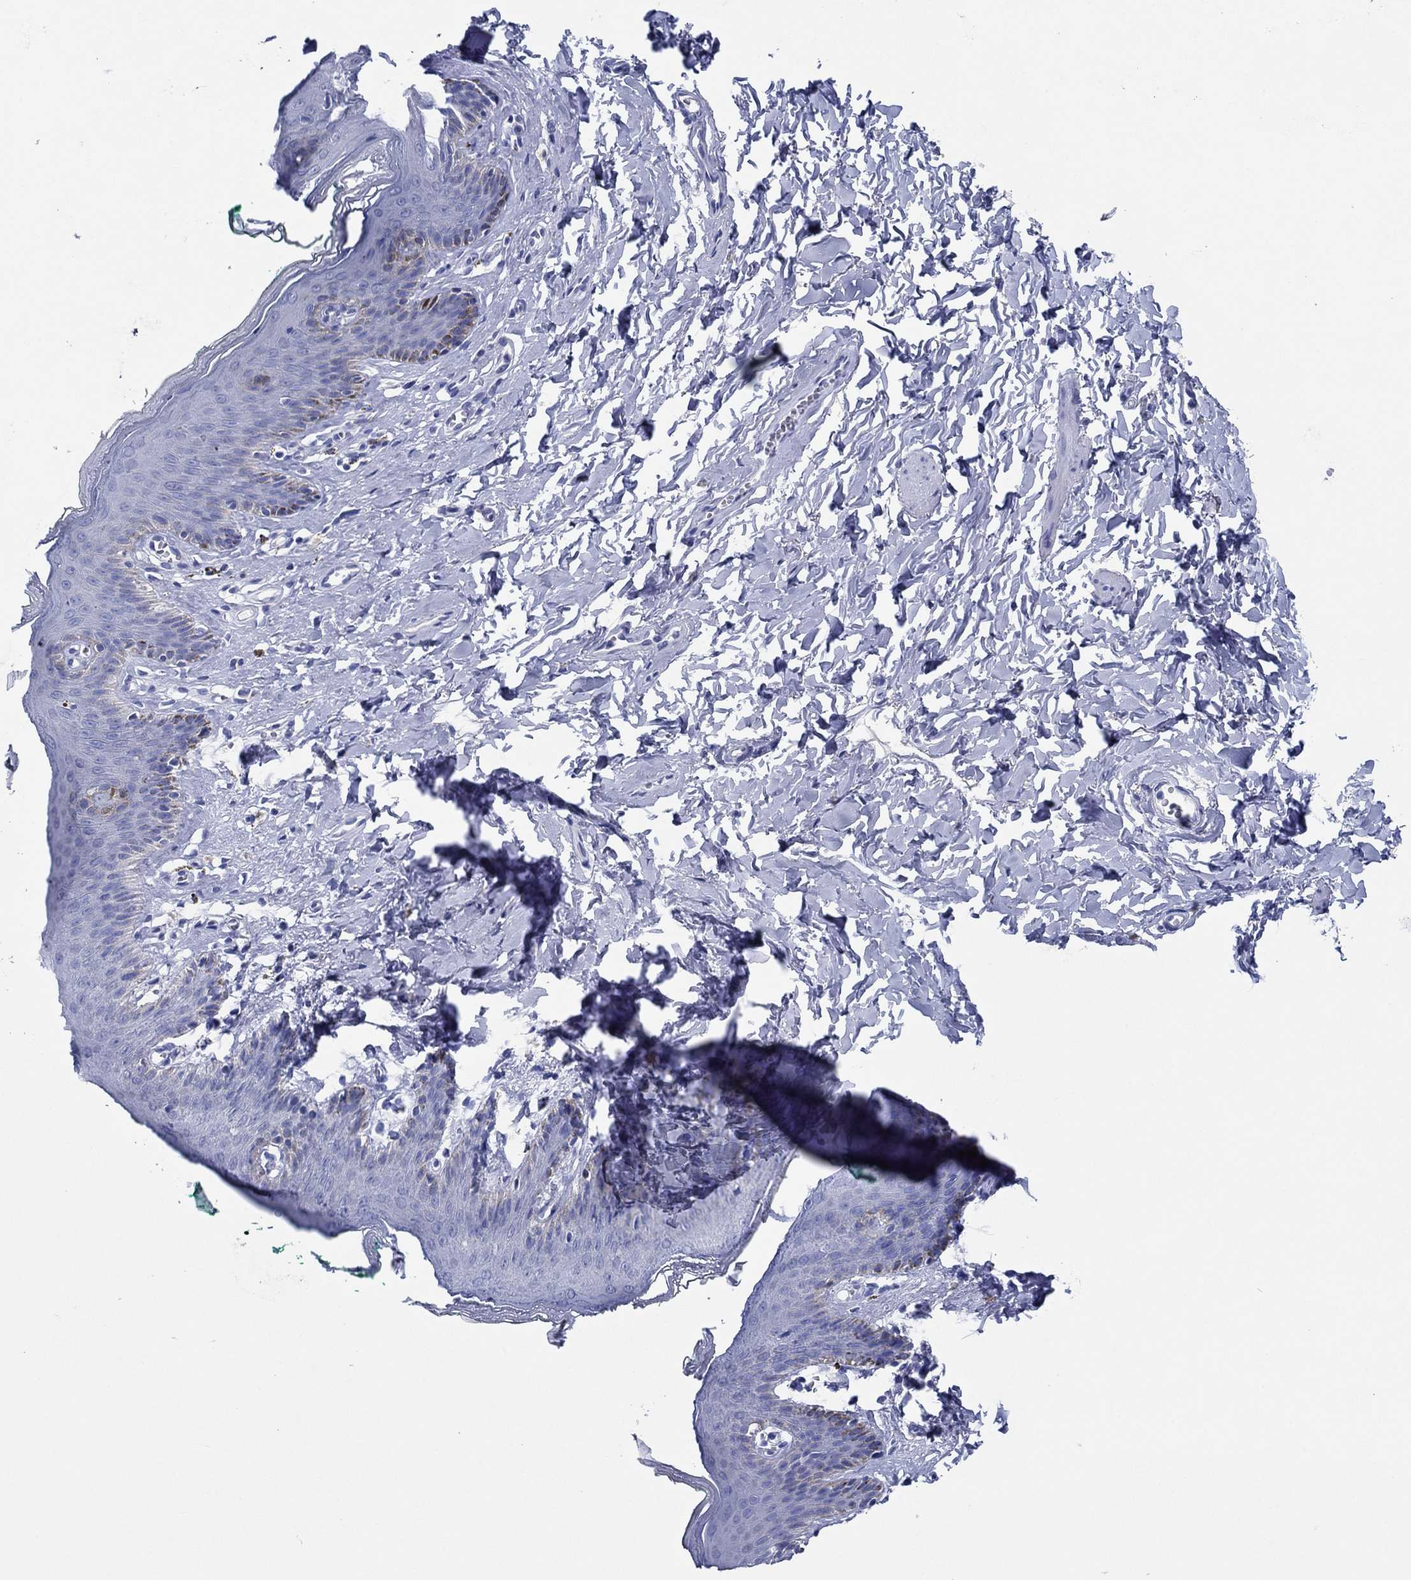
{"staining": {"intensity": "negative", "quantity": "none", "location": "none"}, "tissue": "skin", "cell_type": "Epidermal cells", "image_type": "normal", "snomed": [{"axis": "morphology", "description": "Normal tissue, NOS"}, {"axis": "topography", "description": "Vulva"}], "caption": "Immunohistochemical staining of unremarkable human skin reveals no significant positivity in epidermal cells.", "gene": "HCRT", "patient": {"sex": "female", "age": 66}}